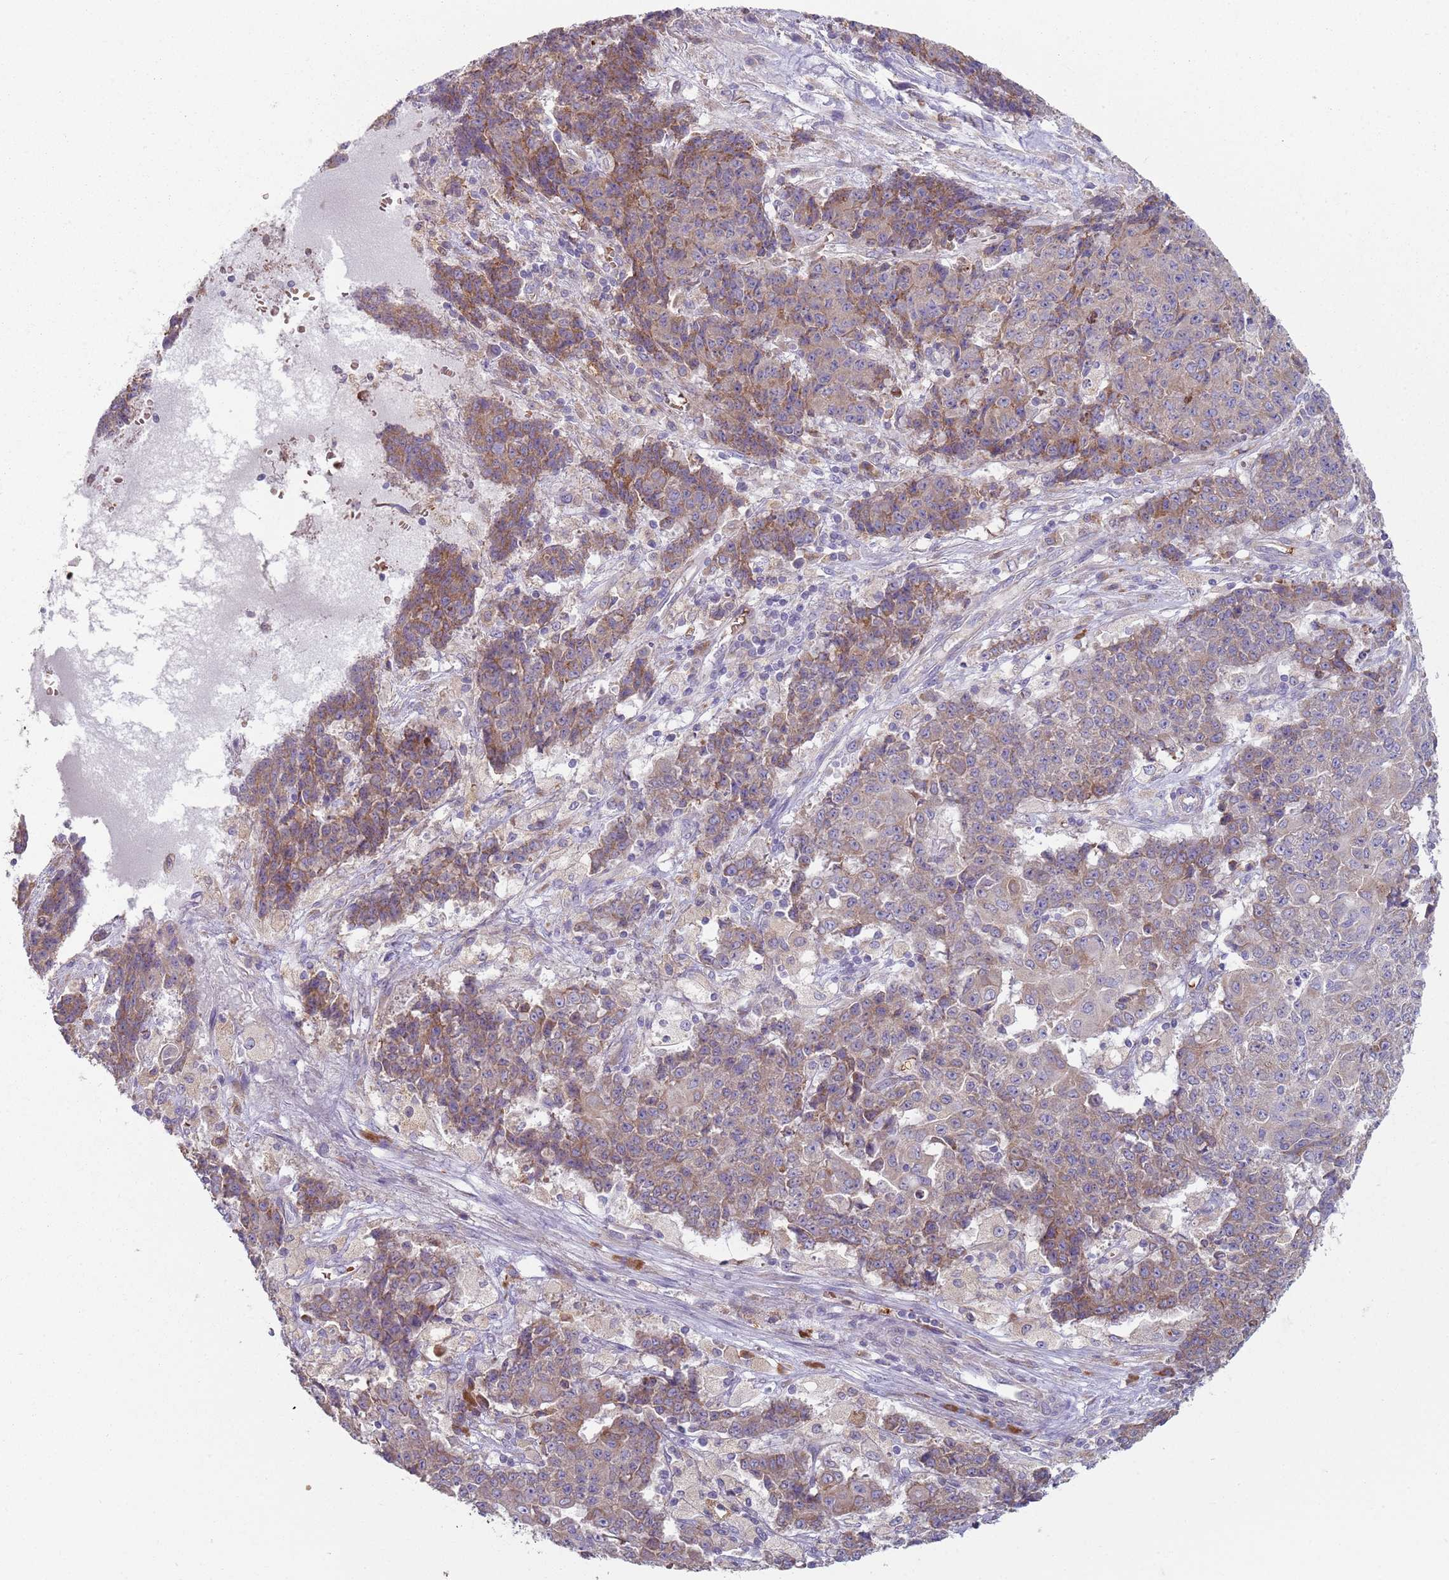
{"staining": {"intensity": "moderate", "quantity": "25%-75%", "location": "cytoplasmic/membranous"}, "tissue": "ovarian cancer", "cell_type": "Tumor cells", "image_type": "cancer", "snomed": [{"axis": "morphology", "description": "Carcinoma, endometroid"}, {"axis": "topography", "description": "Ovary"}], "caption": "Protein staining reveals moderate cytoplasmic/membranous staining in about 25%-75% of tumor cells in ovarian cancer. (DAB (3,3'-diaminobenzidine) IHC, brown staining for protein, blue staining for nuclei).", "gene": "SPATA2", "patient": {"sex": "female", "age": 42}}